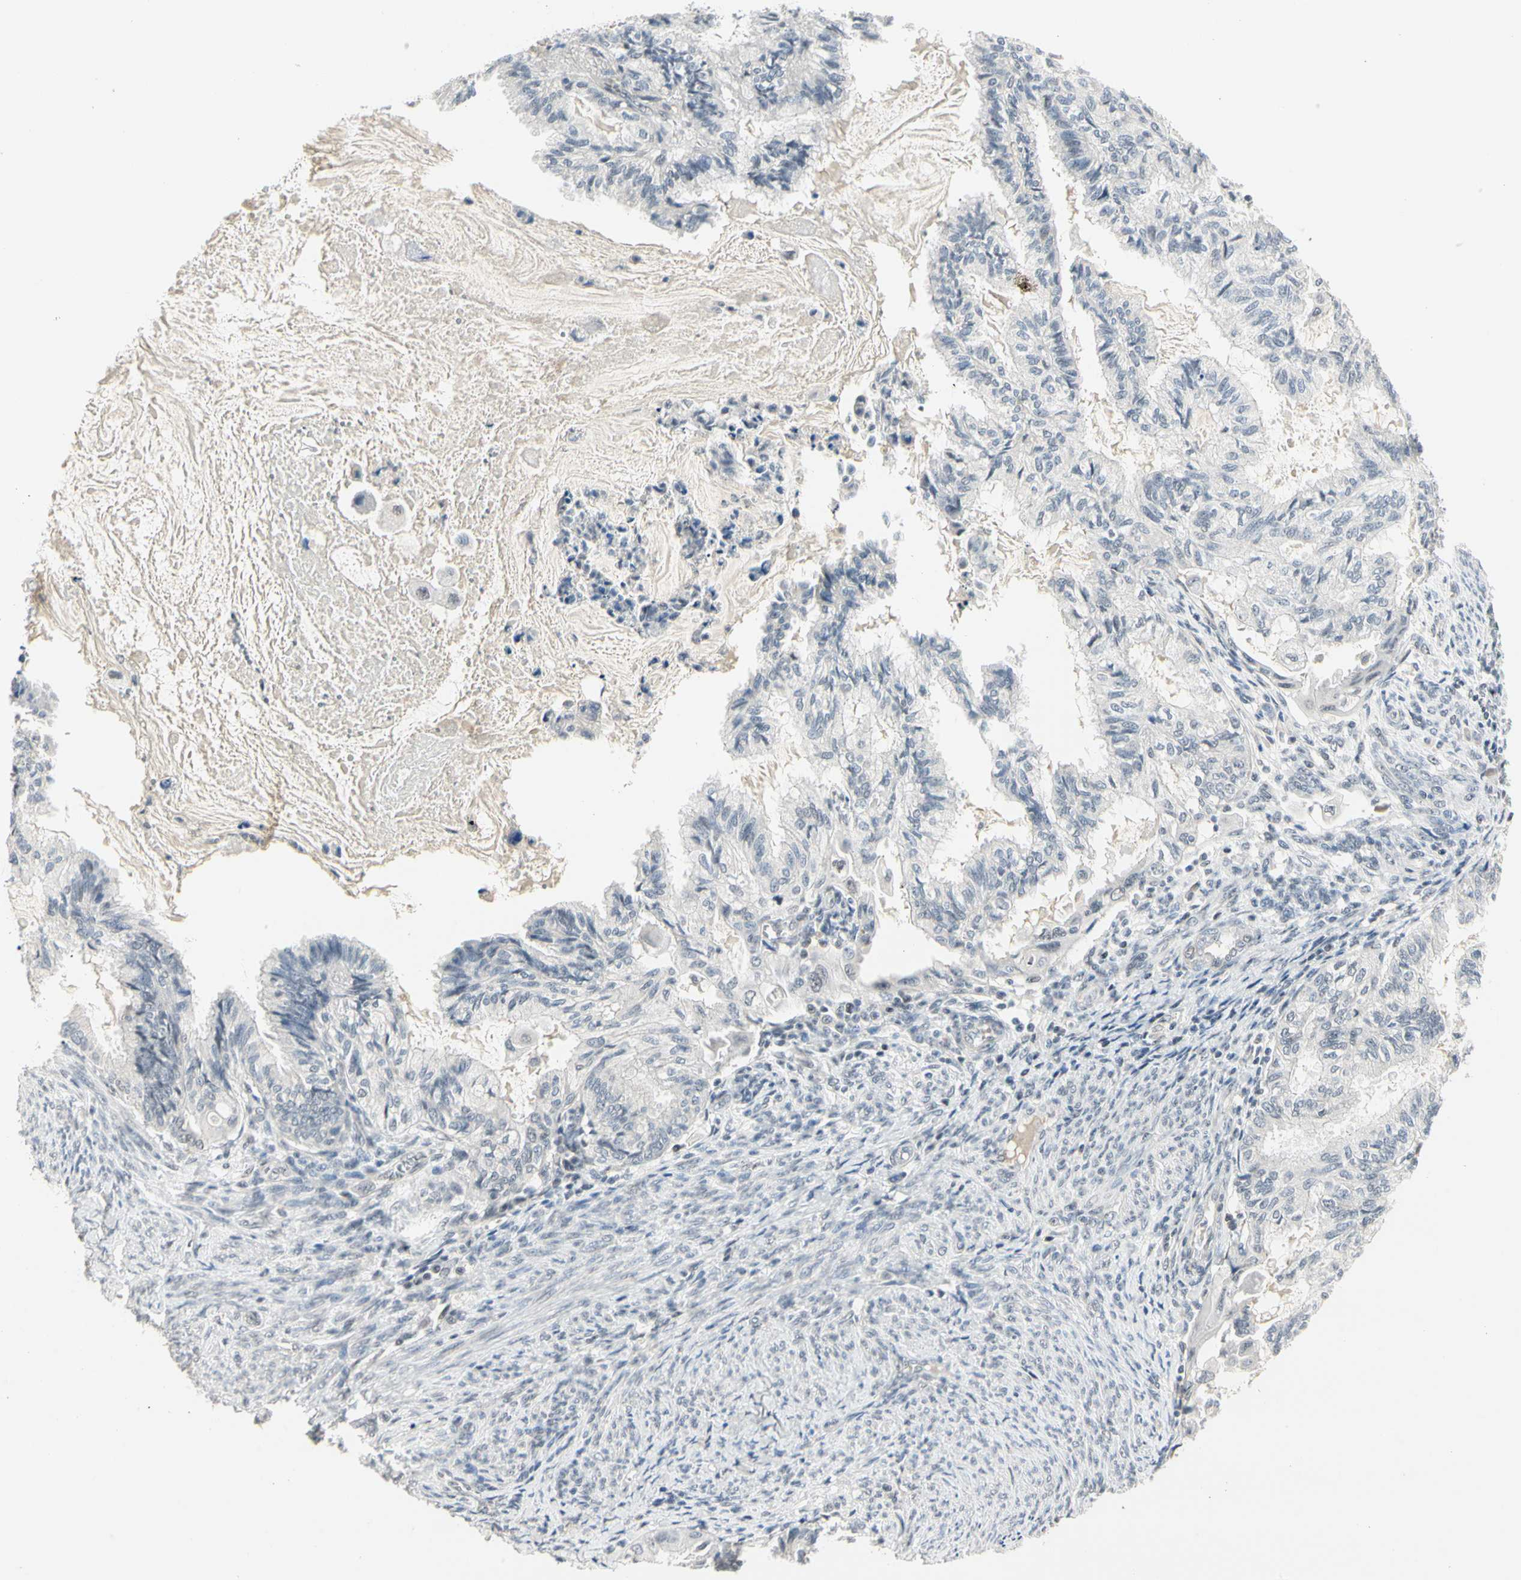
{"staining": {"intensity": "negative", "quantity": "none", "location": "none"}, "tissue": "cervical cancer", "cell_type": "Tumor cells", "image_type": "cancer", "snomed": [{"axis": "morphology", "description": "Normal tissue, NOS"}, {"axis": "morphology", "description": "Adenocarcinoma, NOS"}, {"axis": "topography", "description": "Cervix"}, {"axis": "topography", "description": "Endometrium"}], "caption": "This is a photomicrograph of immunohistochemistry staining of cervical cancer, which shows no positivity in tumor cells.", "gene": "GREM1", "patient": {"sex": "female", "age": 86}}